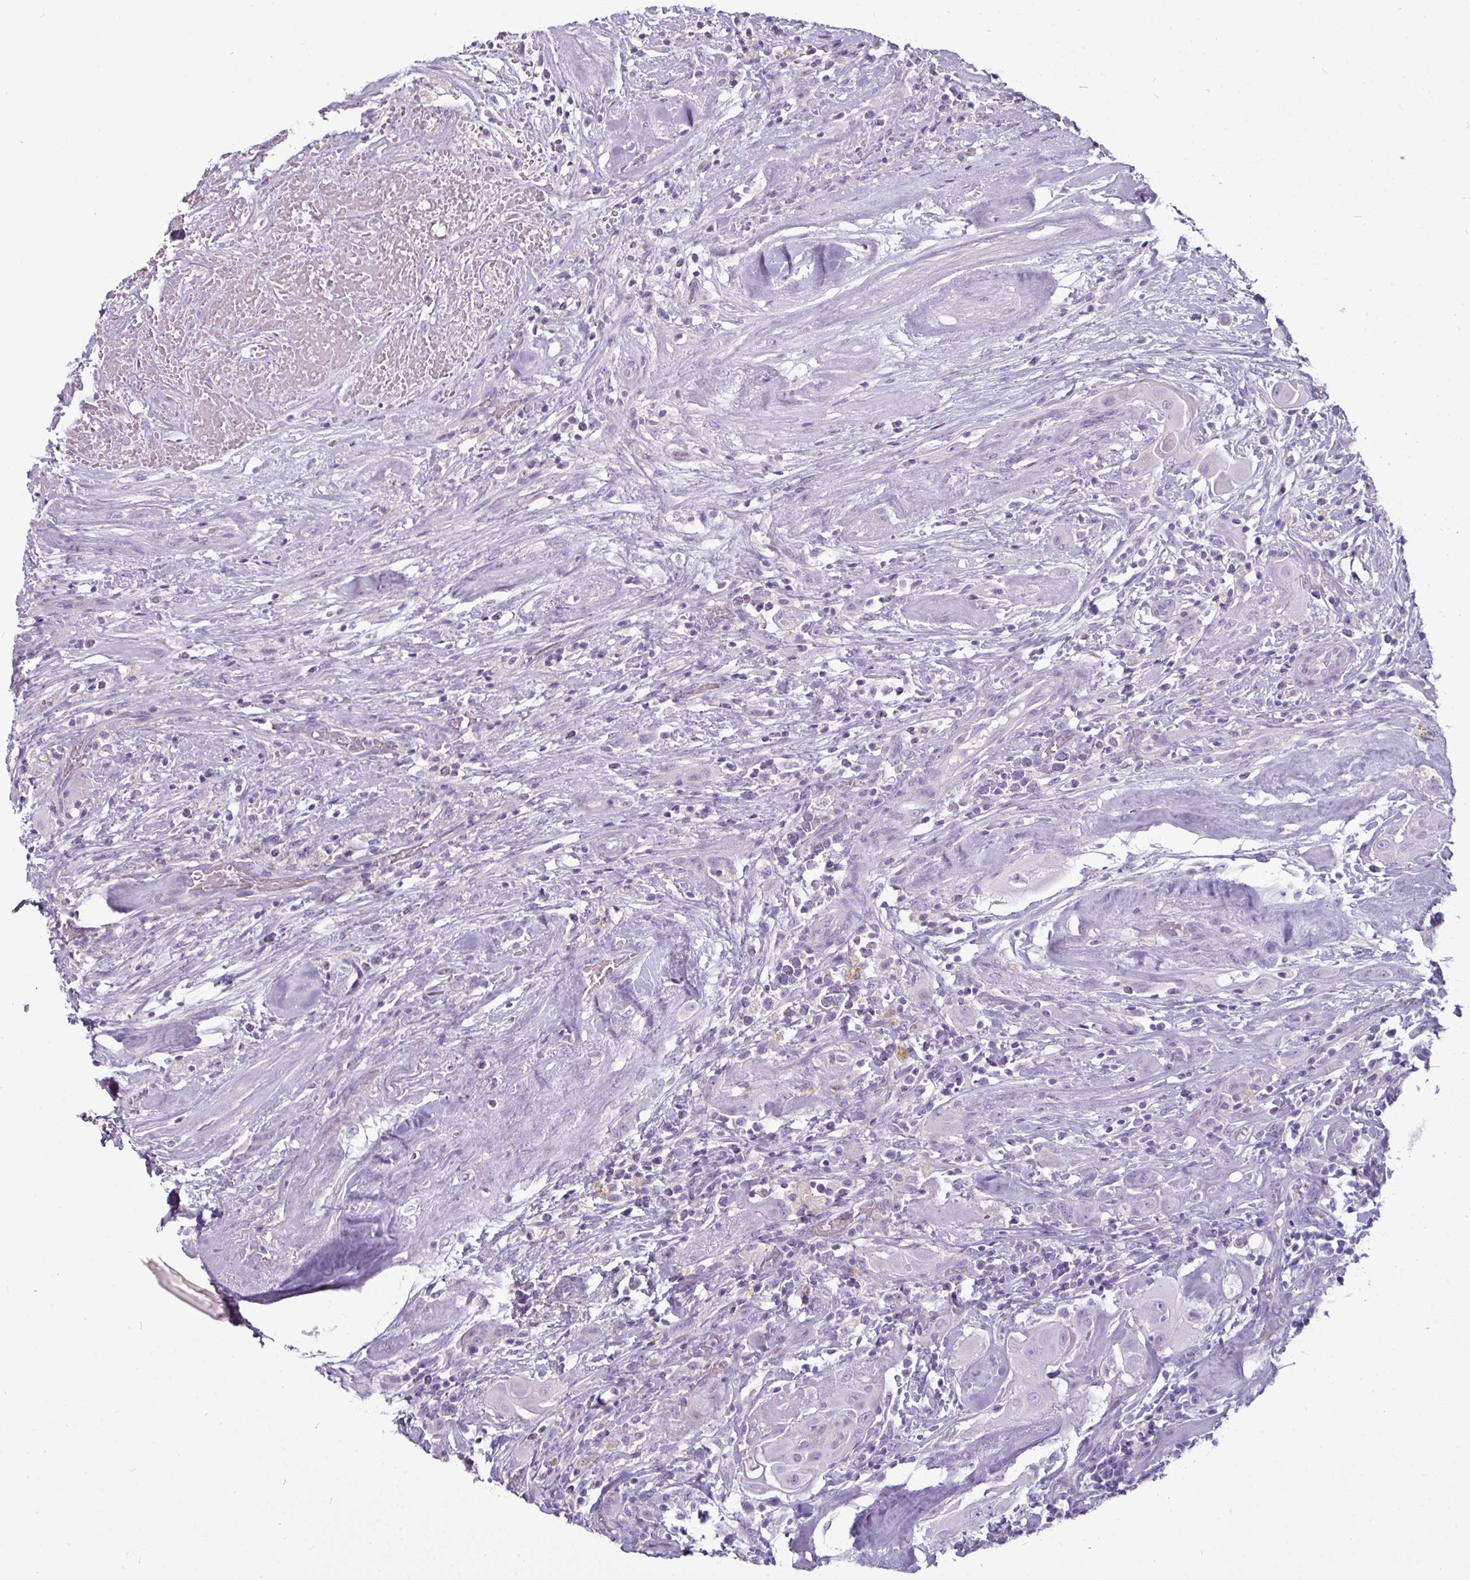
{"staining": {"intensity": "negative", "quantity": "none", "location": "none"}, "tissue": "thyroid cancer", "cell_type": "Tumor cells", "image_type": "cancer", "snomed": [{"axis": "morphology", "description": "Papillary adenocarcinoma, NOS"}, {"axis": "topography", "description": "Thyroid gland"}], "caption": "High magnification brightfield microscopy of thyroid cancer (papillary adenocarcinoma) stained with DAB (brown) and counterstained with hematoxylin (blue): tumor cells show no significant positivity.", "gene": "GSTA3", "patient": {"sex": "female", "age": 59}}